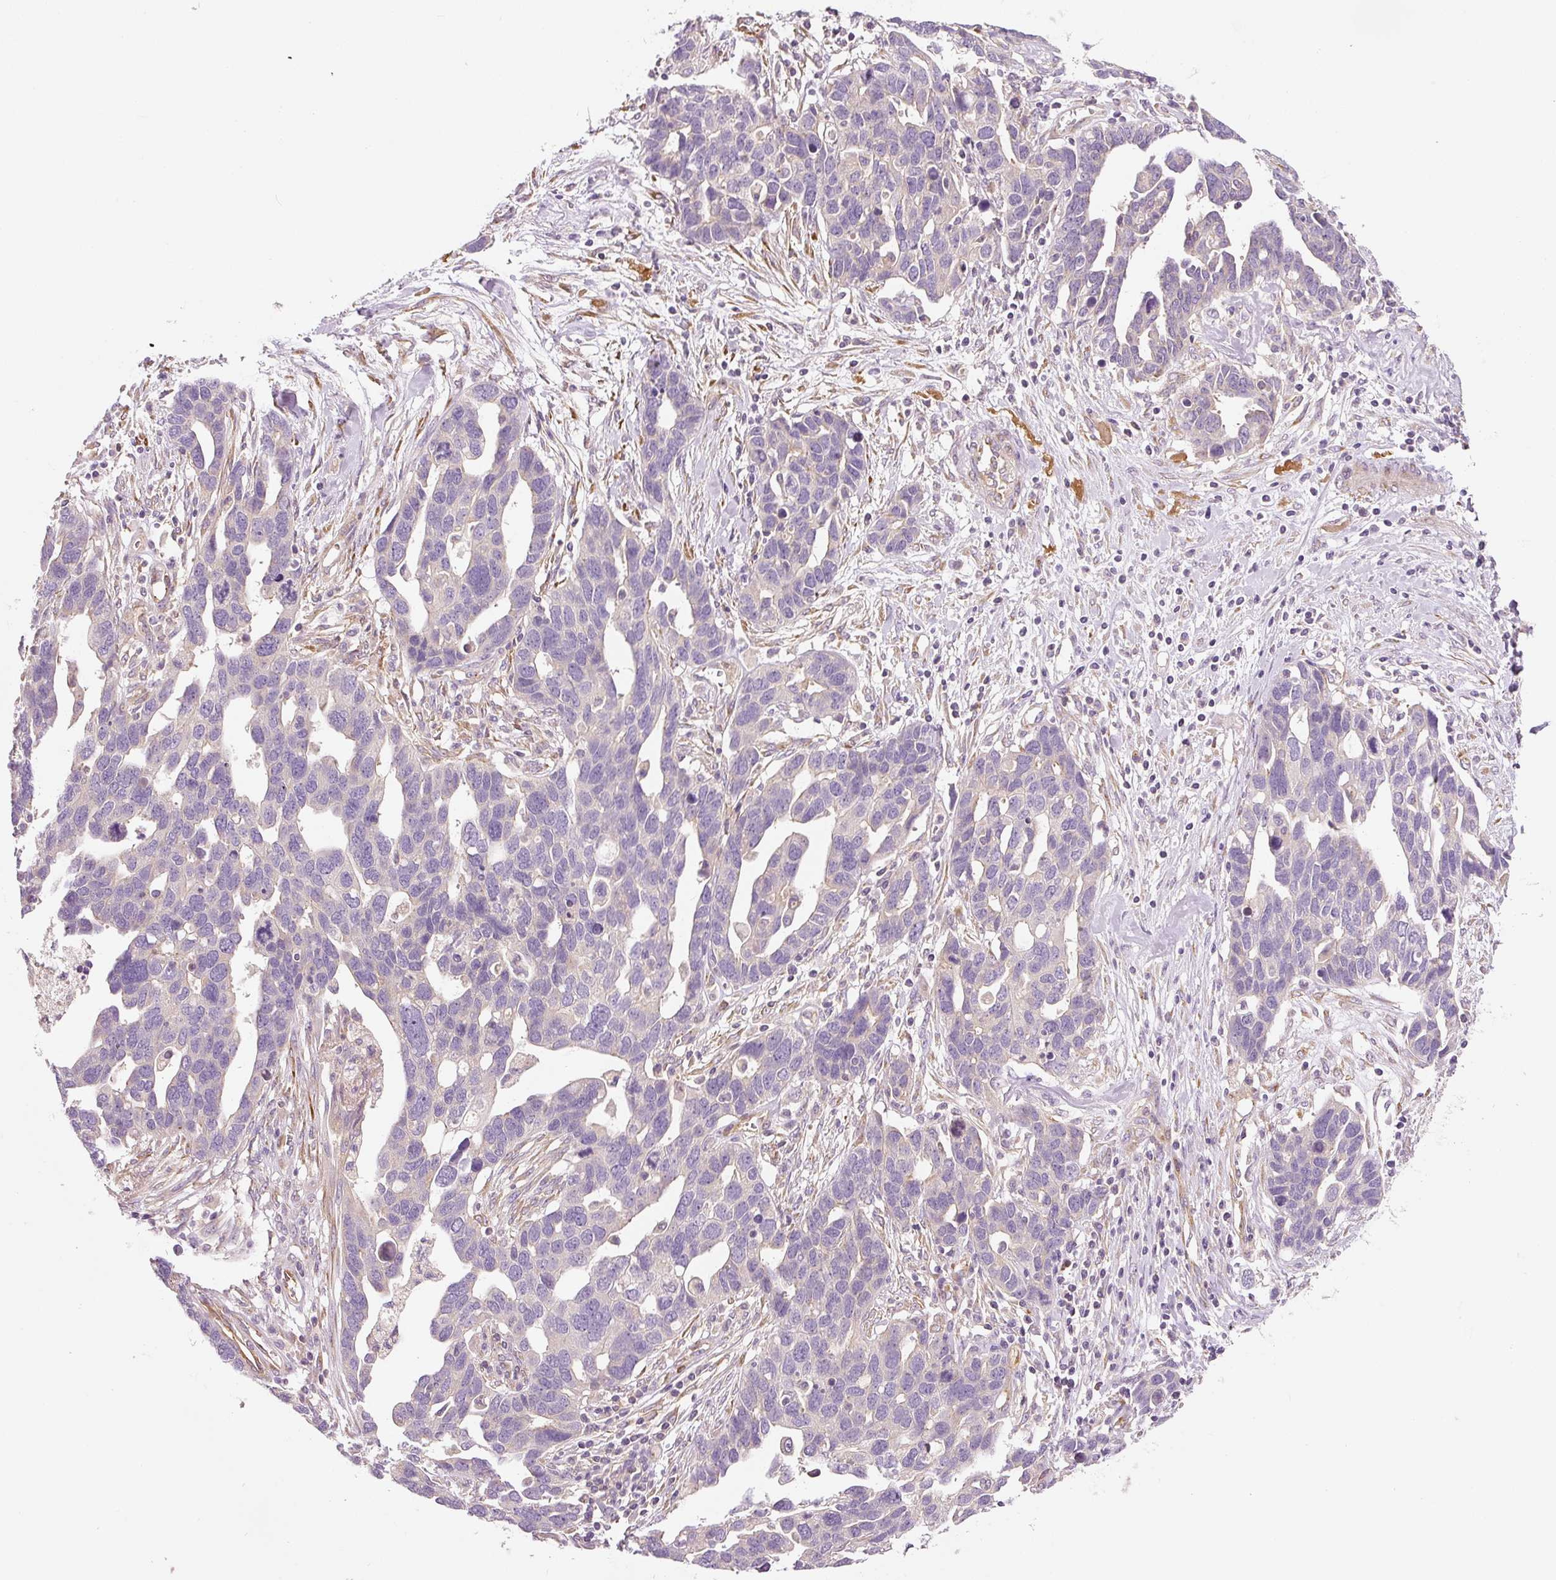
{"staining": {"intensity": "negative", "quantity": "none", "location": "none"}, "tissue": "ovarian cancer", "cell_type": "Tumor cells", "image_type": "cancer", "snomed": [{"axis": "morphology", "description": "Cystadenocarcinoma, serous, NOS"}, {"axis": "topography", "description": "Ovary"}], "caption": "Tumor cells show no significant protein staining in serous cystadenocarcinoma (ovarian). The staining was performed using DAB (3,3'-diaminobenzidine) to visualize the protein expression in brown, while the nuclei were stained in blue with hematoxylin (Magnification: 20x).", "gene": "RNF167", "patient": {"sex": "female", "age": 54}}